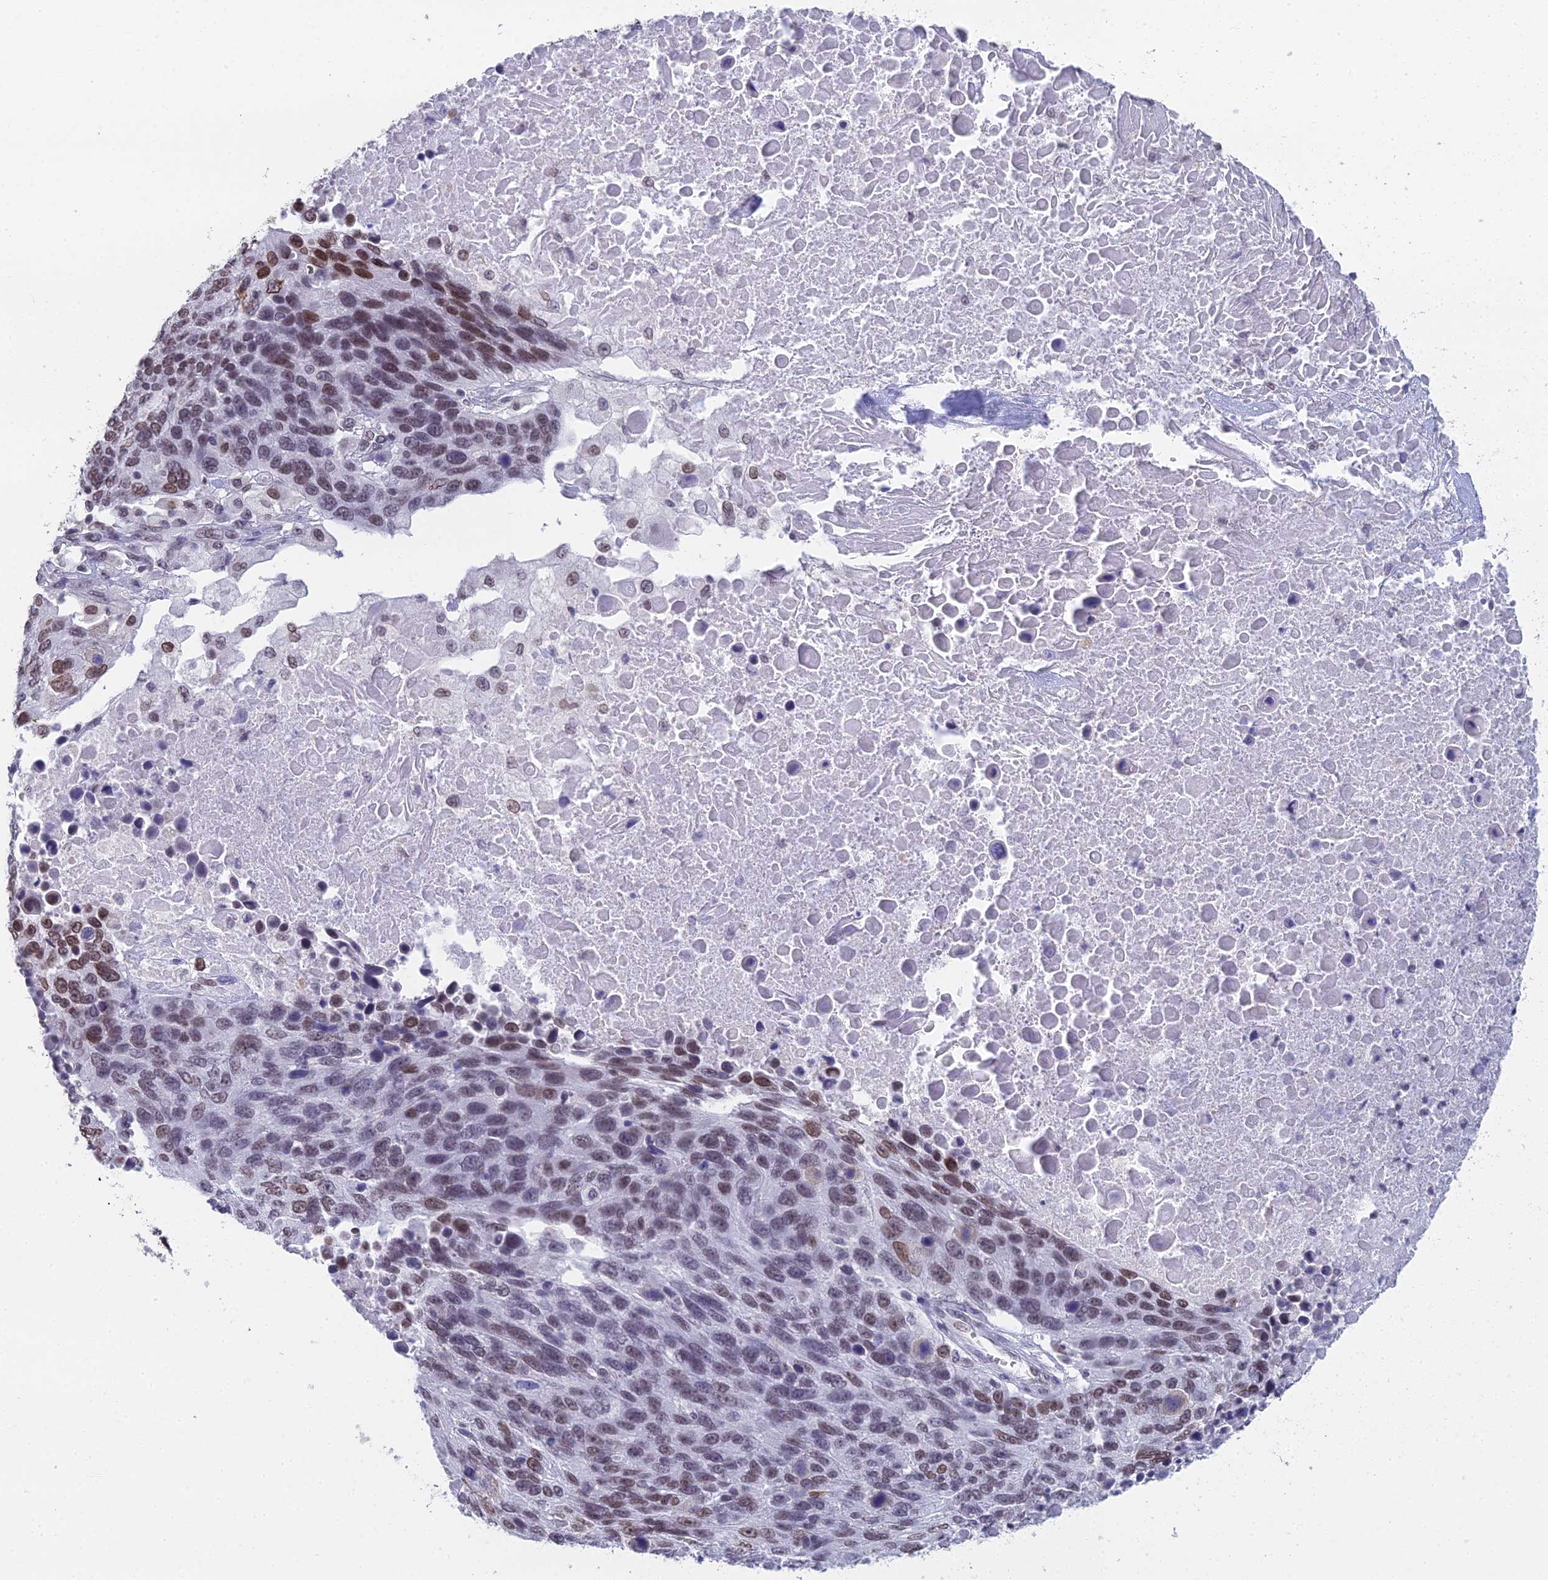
{"staining": {"intensity": "moderate", "quantity": "25%-75%", "location": "nuclear"}, "tissue": "lung cancer", "cell_type": "Tumor cells", "image_type": "cancer", "snomed": [{"axis": "morphology", "description": "Normal tissue, NOS"}, {"axis": "morphology", "description": "Squamous cell carcinoma, NOS"}, {"axis": "topography", "description": "Lymph node"}, {"axis": "topography", "description": "Lung"}], "caption": "IHC (DAB (3,3'-diaminobenzidine)) staining of human squamous cell carcinoma (lung) exhibits moderate nuclear protein staining in approximately 25%-75% of tumor cells.", "gene": "CCDC97", "patient": {"sex": "male", "age": 66}}